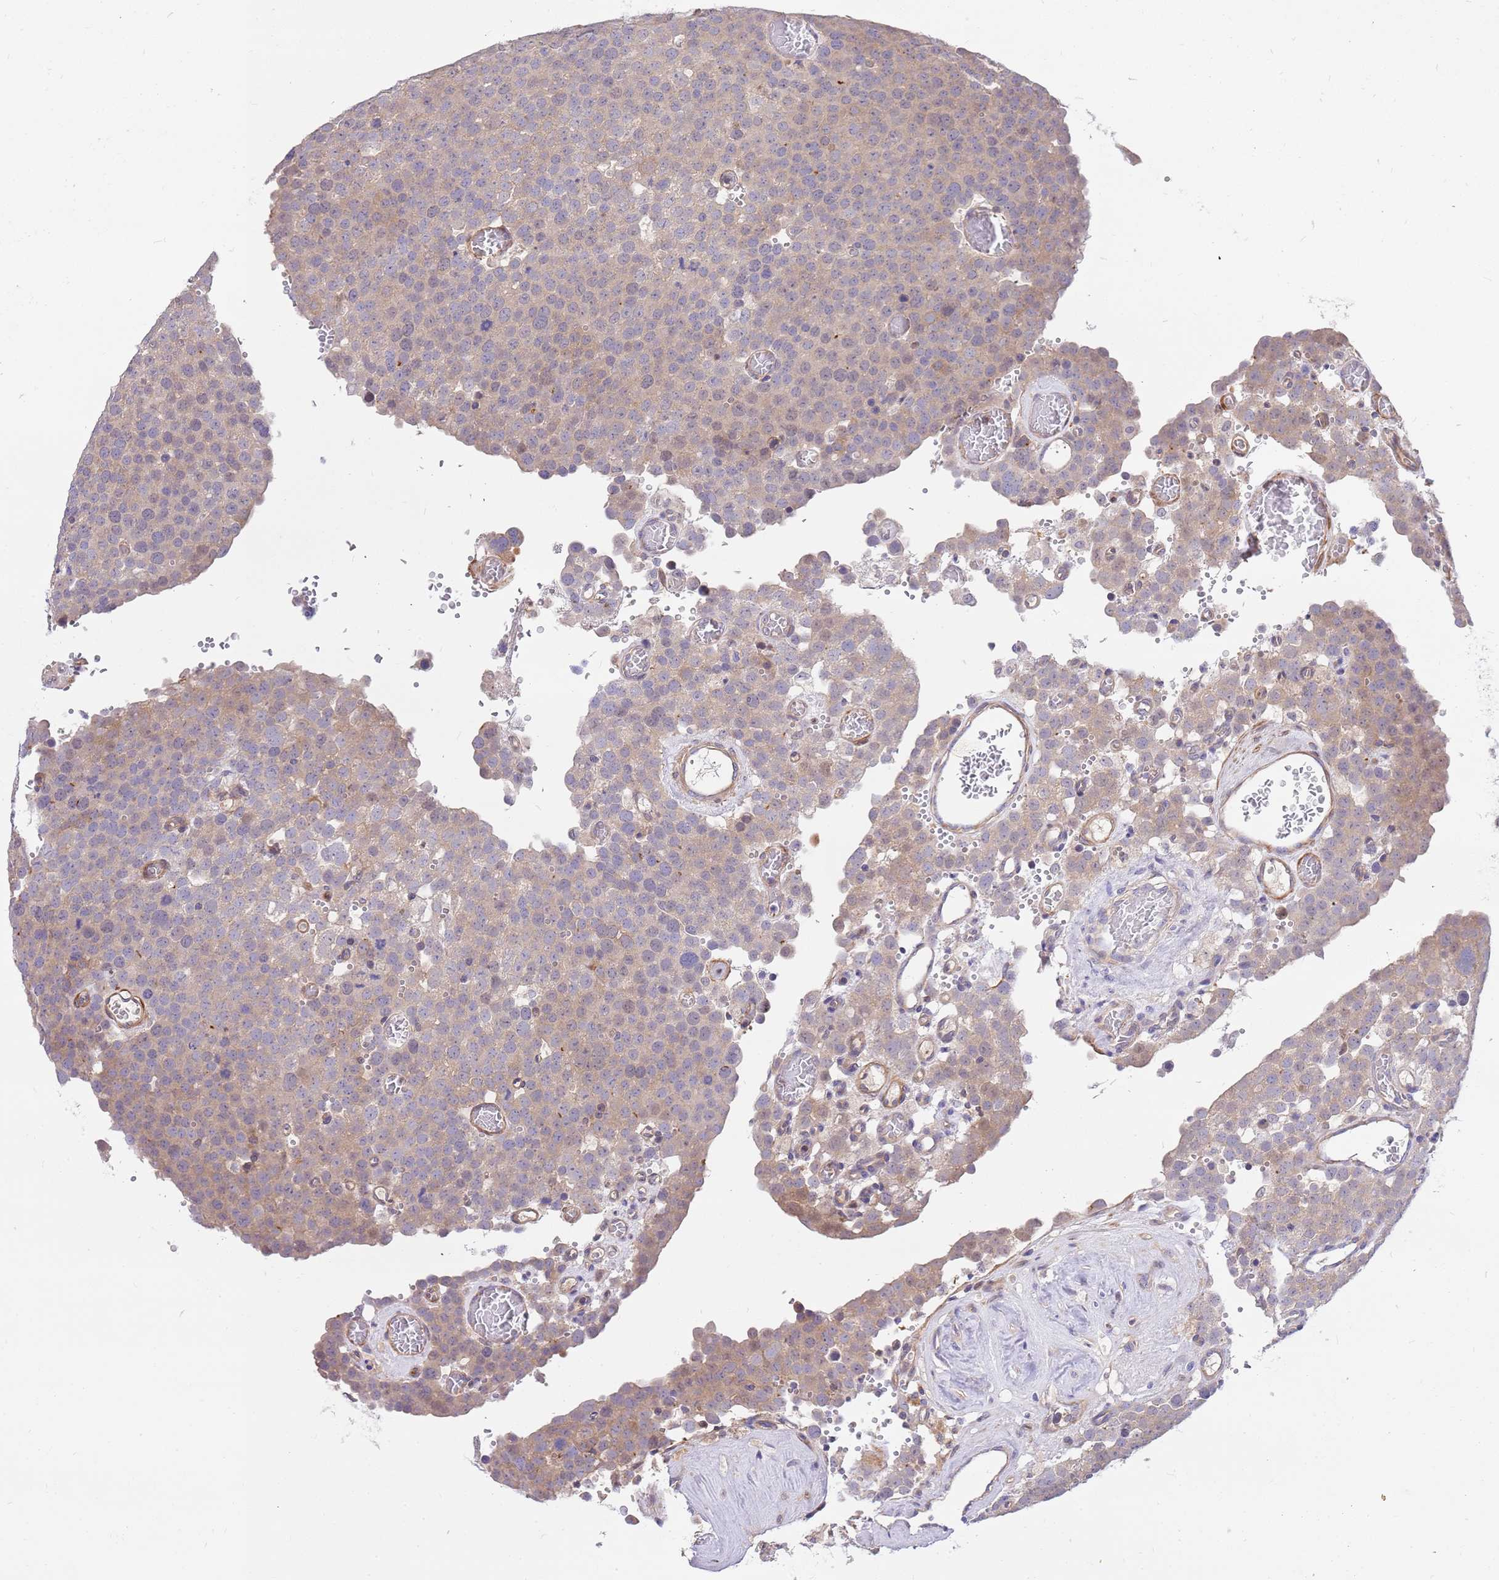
{"staining": {"intensity": "weak", "quantity": "<25%", "location": "cytoplasmic/membranous"}, "tissue": "testis cancer", "cell_type": "Tumor cells", "image_type": "cancer", "snomed": [{"axis": "morphology", "description": "Normal tissue, NOS"}, {"axis": "morphology", "description": "Seminoma, NOS"}, {"axis": "topography", "description": "Testis"}], "caption": "Tumor cells show no significant protein positivity in testis cancer.", "gene": "MVD", "patient": {"sex": "male", "age": 71}}